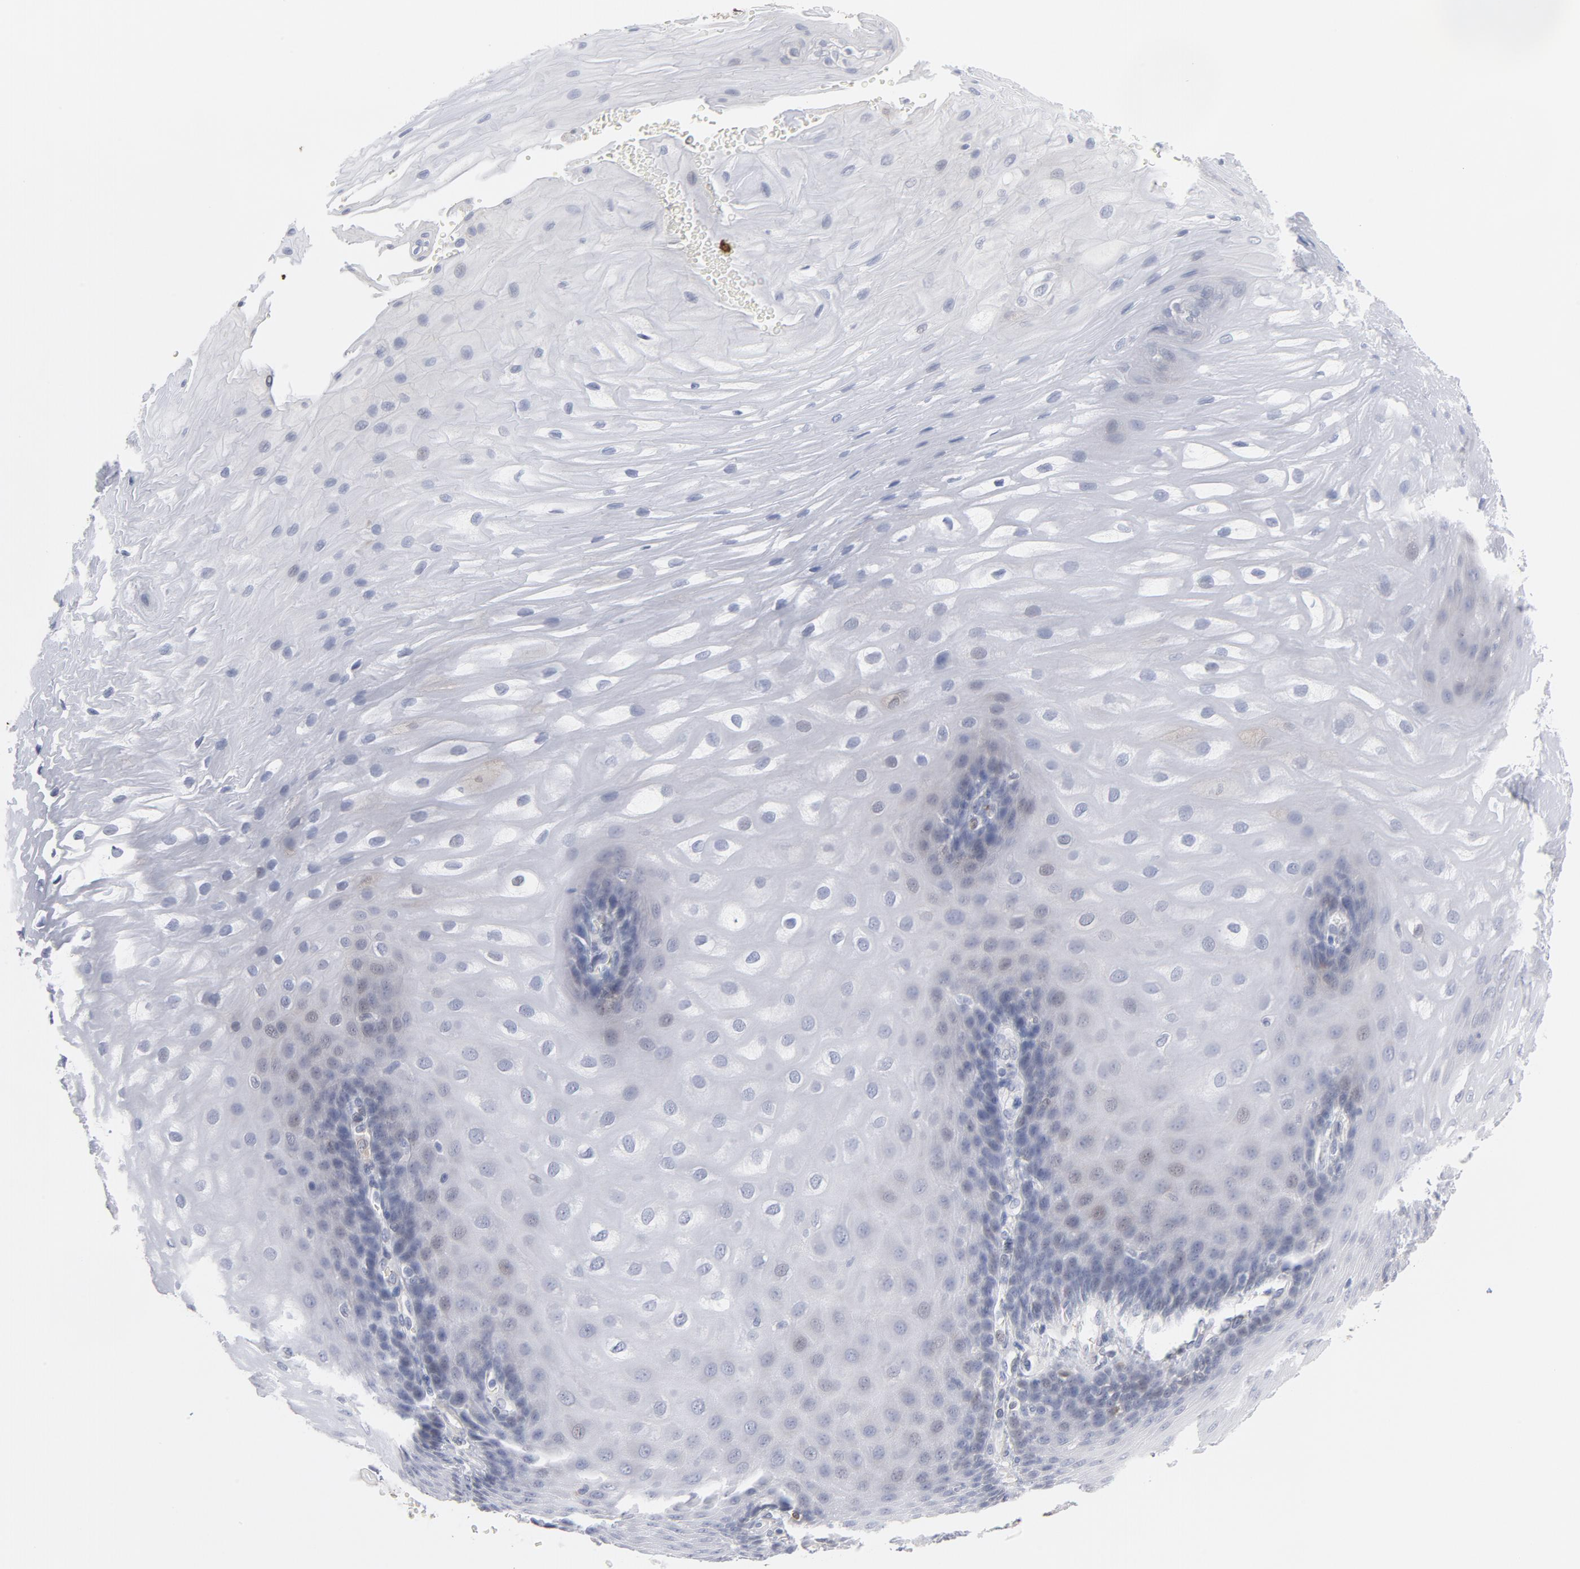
{"staining": {"intensity": "weak", "quantity": "<25%", "location": "nuclear"}, "tissue": "esophagus", "cell_type": "Squamous epithelial cells", "image_type": "normal", "snomed": [{"axis": "morphology", "description": "Normal tissue, NOS"}, {"axis": "morphology", "description": "Adenocarcinoma, NOS"}, {"axis": "topography", "description": "Esophagus"}, {"axis": "topography", "description": "Stomach"}], "caption": "The immunohistochemistry photomicrograph has no significant positivity in squamous epithelial cells of esophagus.", "gene": "PNMA1", "patient": {"sex": "male", "age": 62}}